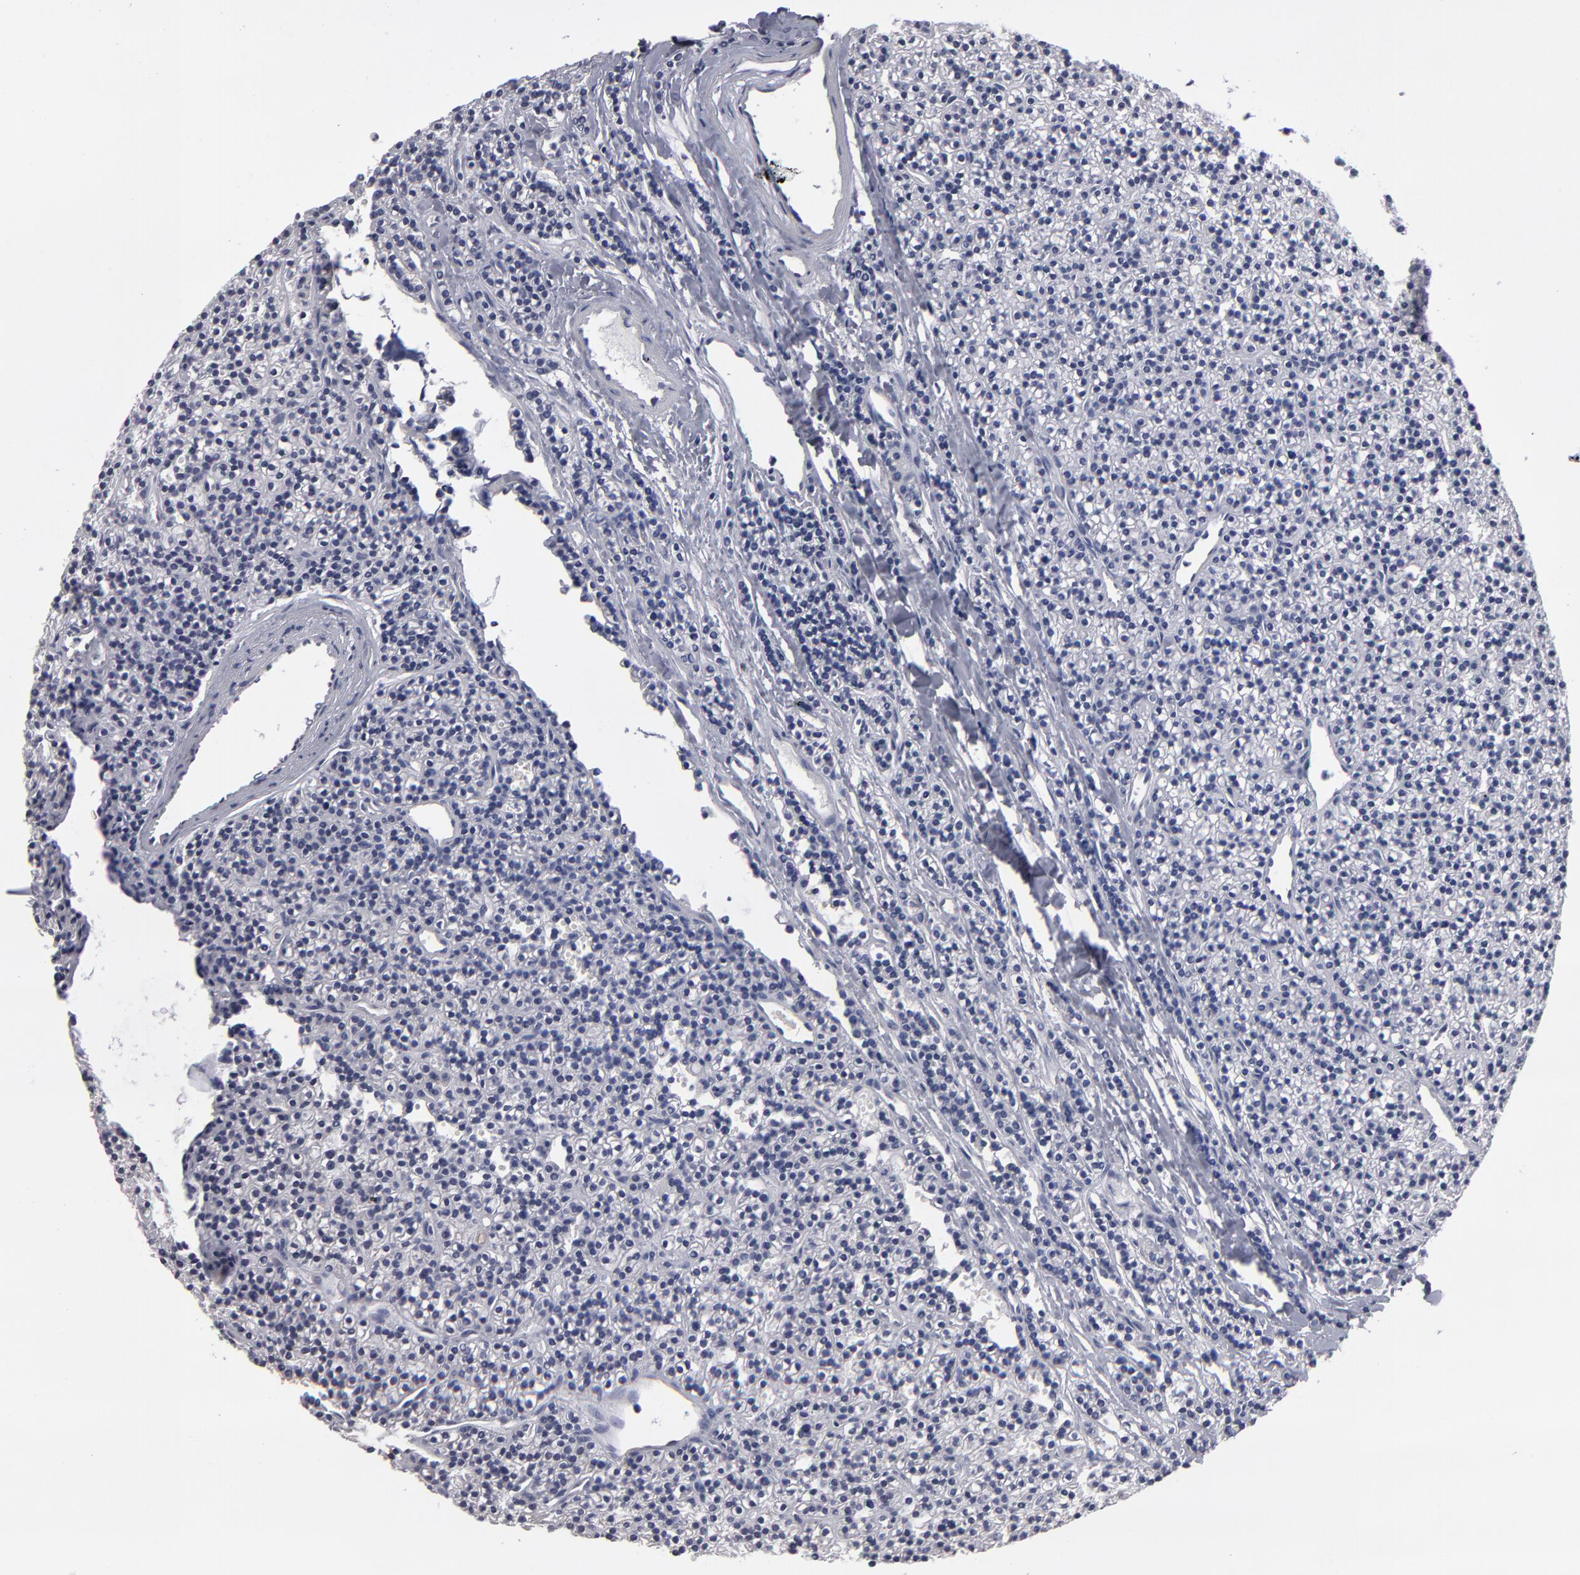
{"staining": {"intensity": "negative", "quantity": "none", "location": "none"}, "tissue": "parathyroid gland", "cell_type": "Glandular cells", "image_type": "normal", "snomed": [{"axis": "morphology", "description": "Normal tissue, NOS"}, {"axis": "topography", "description": "Parathyroid gland"}], "caption": "Immunohistochemistry (IHC) micrograph of normal parathyroid gland: human parathyroid gland stained with DAB demonstrates no significant protein staining in glandular cells.", "gene": "CCDC80", "patient": {"sex": "female", "age": 45}}